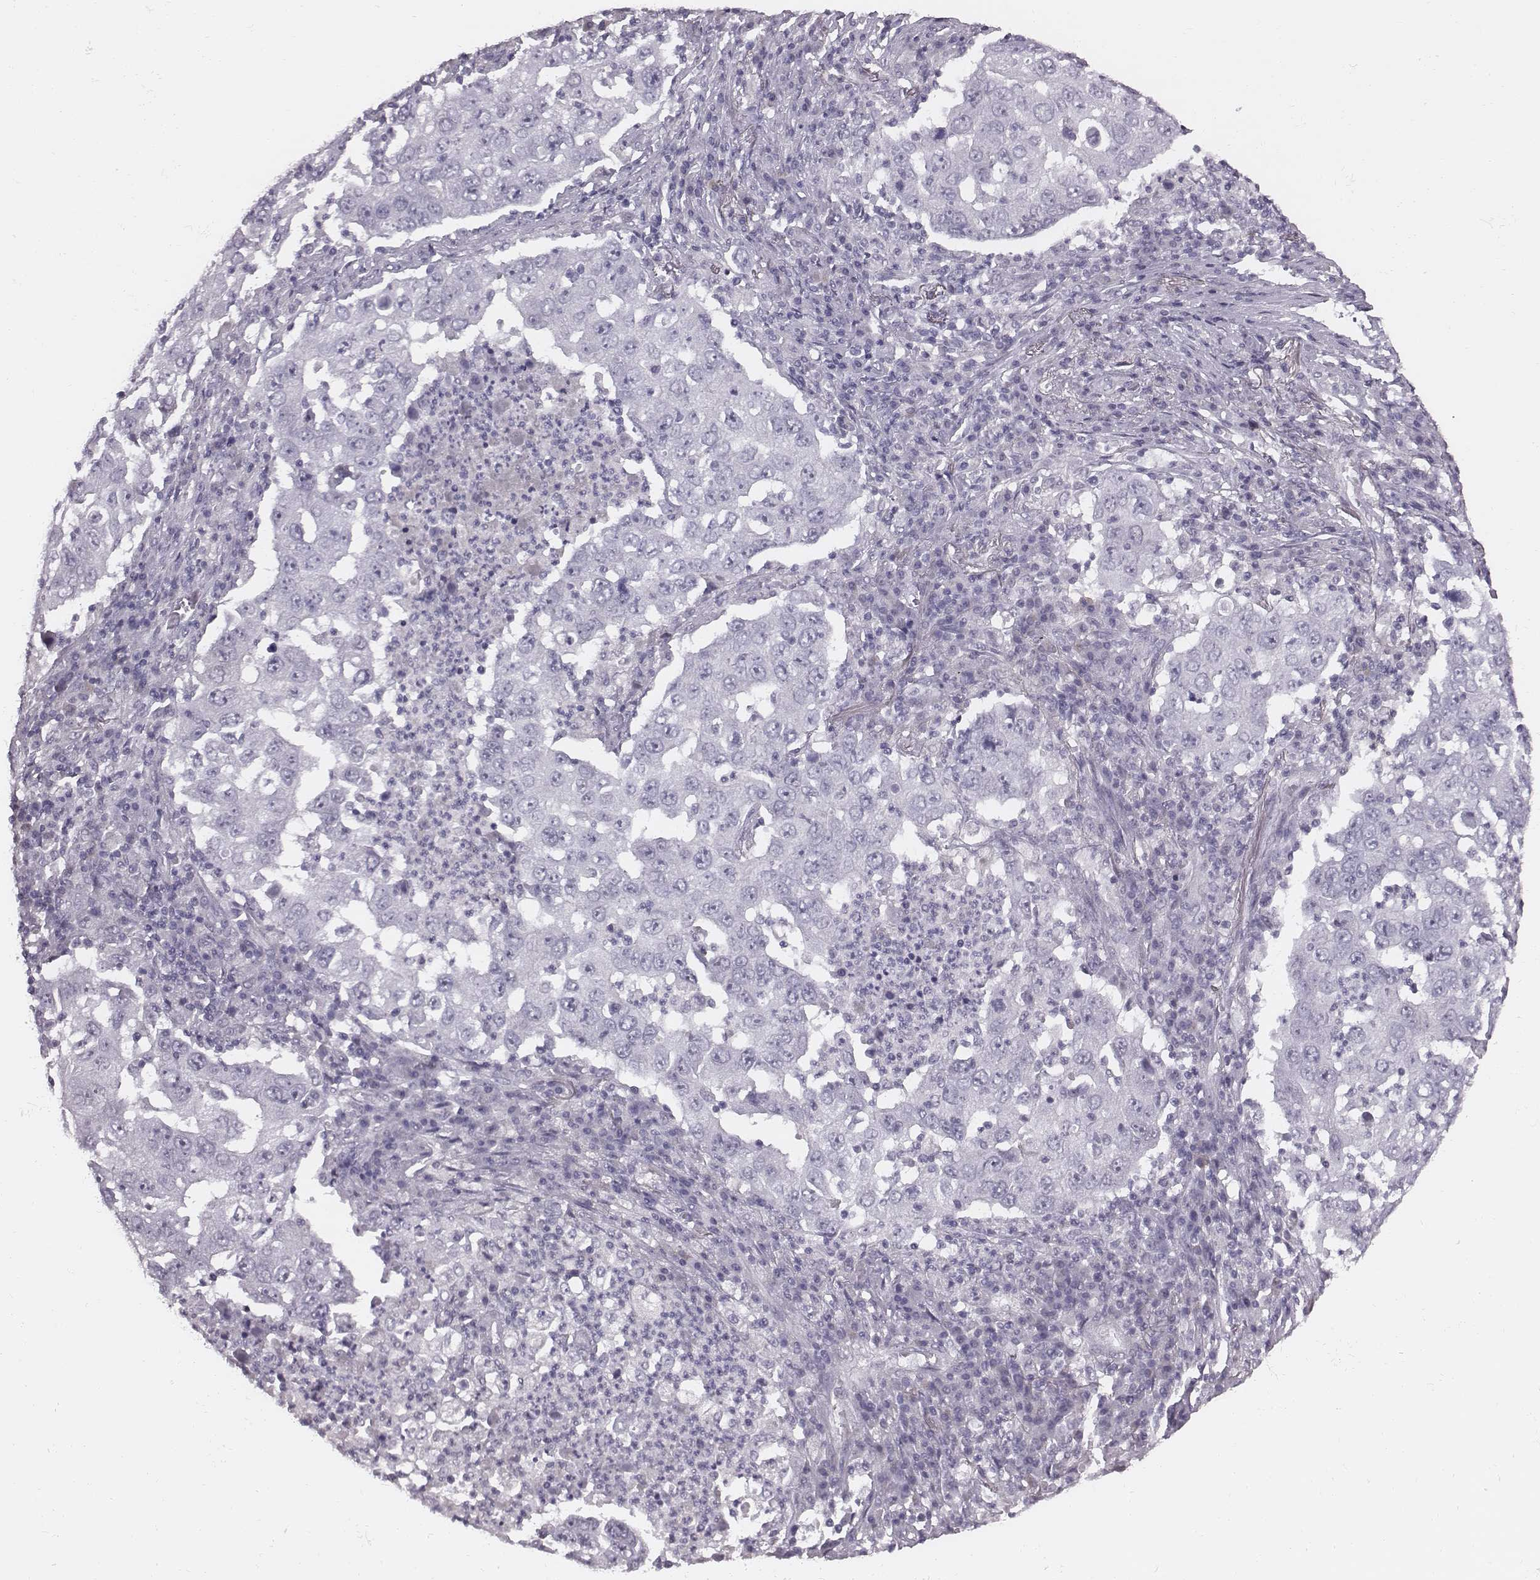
{"staining": {"intensity": "negative", "quantity": "none", "location": "none"}, "tissue": "lung cancer", "cell_type": "Tumor cells", "image_type": "cancer", "snomed": [{"axis": "morphology", "description": "Adenocarcinoma, NOS"}, {"axis": "topography", "description": "Lung"}], "caption": "High power microscopy histopathology image of an IHC image of lung cancer (adenocarcinoma), revealing no significant staining in tumor cells.", "gene": "PDE8B", "patient": {"sex": "male", "age": 73}}